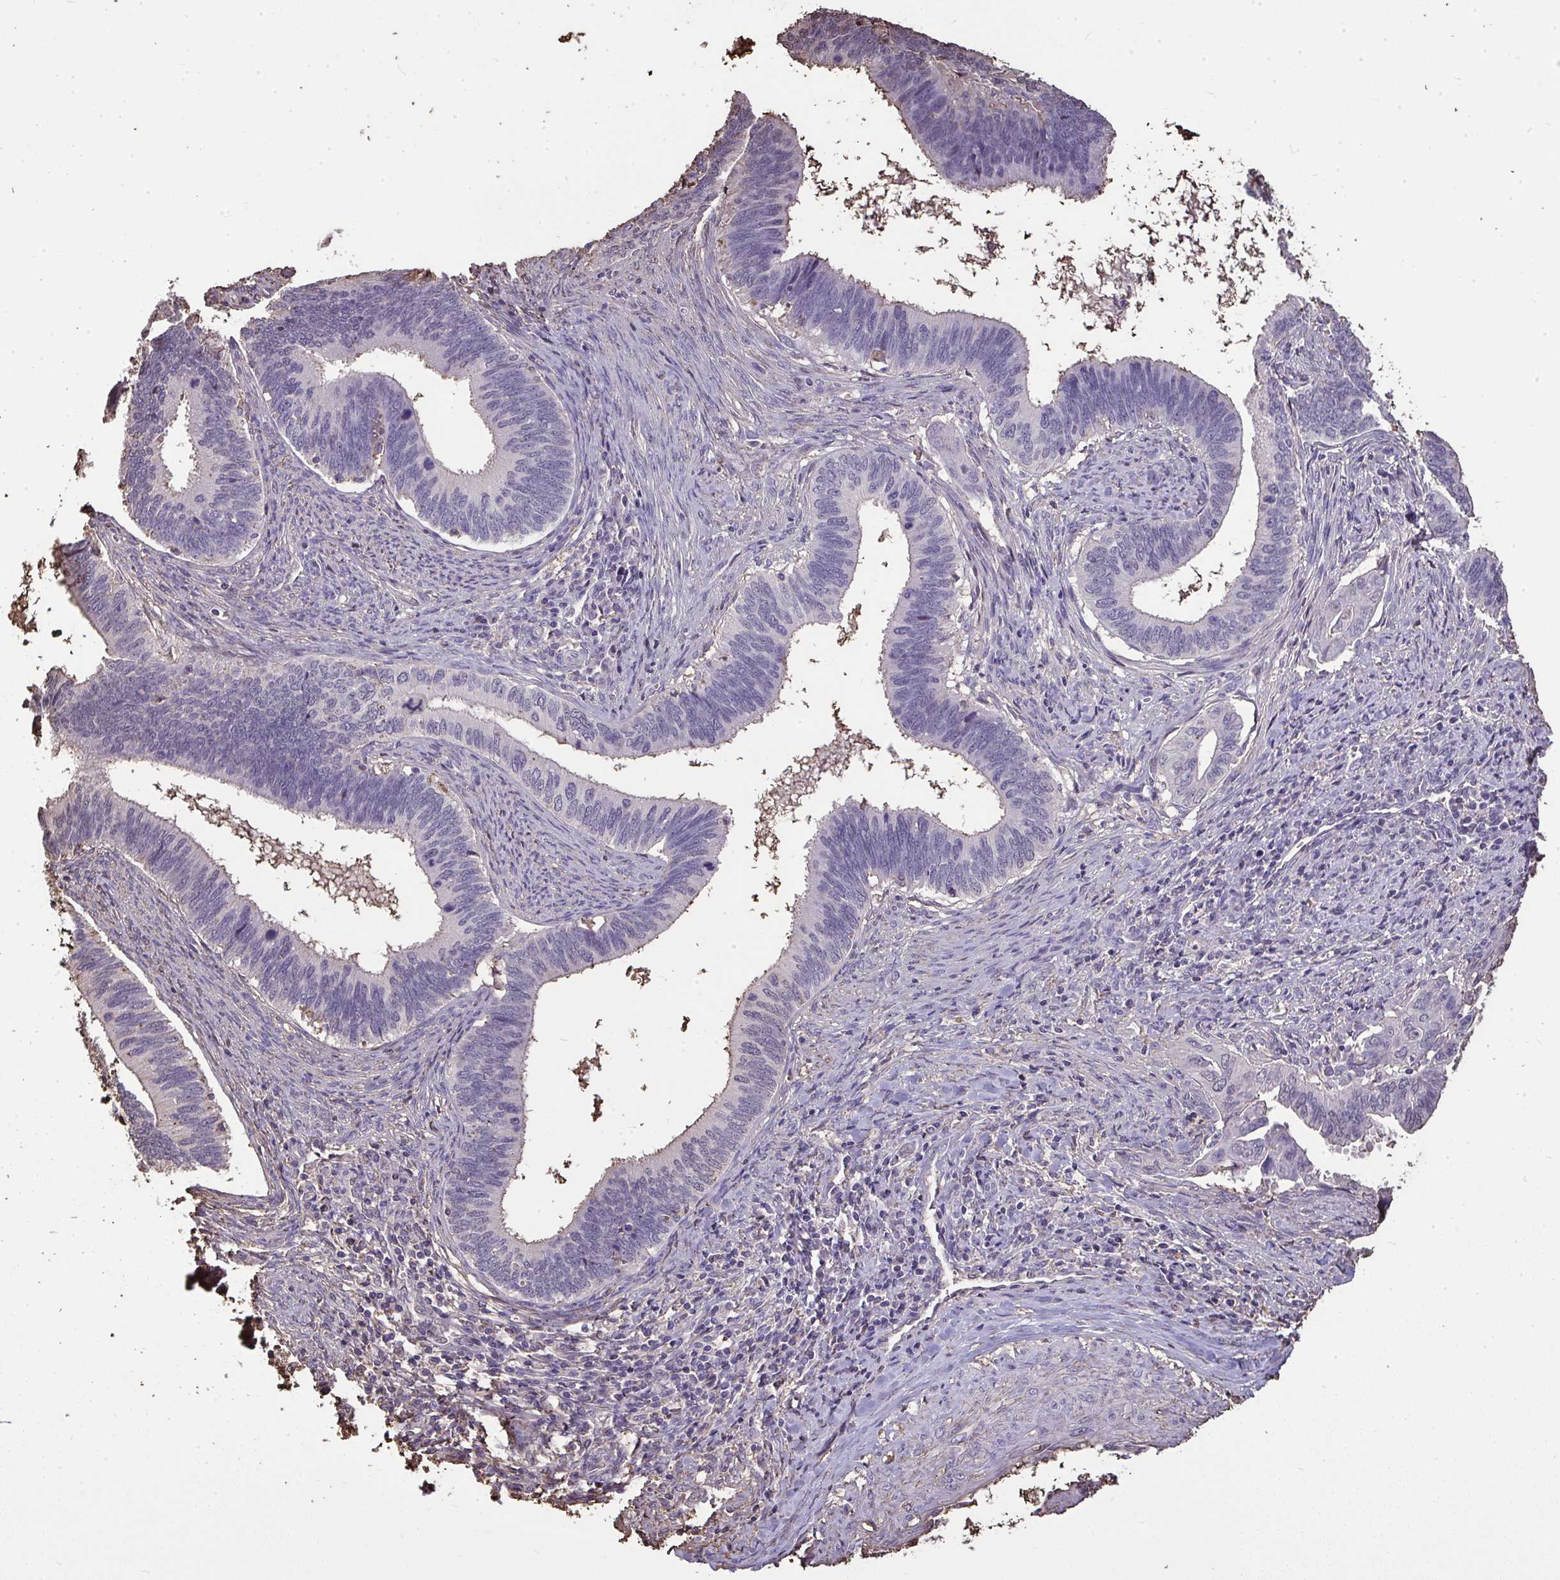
{"staining": {"intensity": "negative", "quantity": "none", "location": "none"}, "tissue": "cervical cancer", "cell_type": "Tumor cells", "image_type": "cancer", "snomed": [{"axis": "morphology", "description": "Adenocarcinoma, NOS"}, {"axis": "topography", "description": "Cervix"}], "caption": "The IHC micrograph has no significant expression in tumor cells of cervical cancer (adenocarcinoma) tissue.", "gene": "ANXA5", "patient": {"sex": "female", "age": 42}}